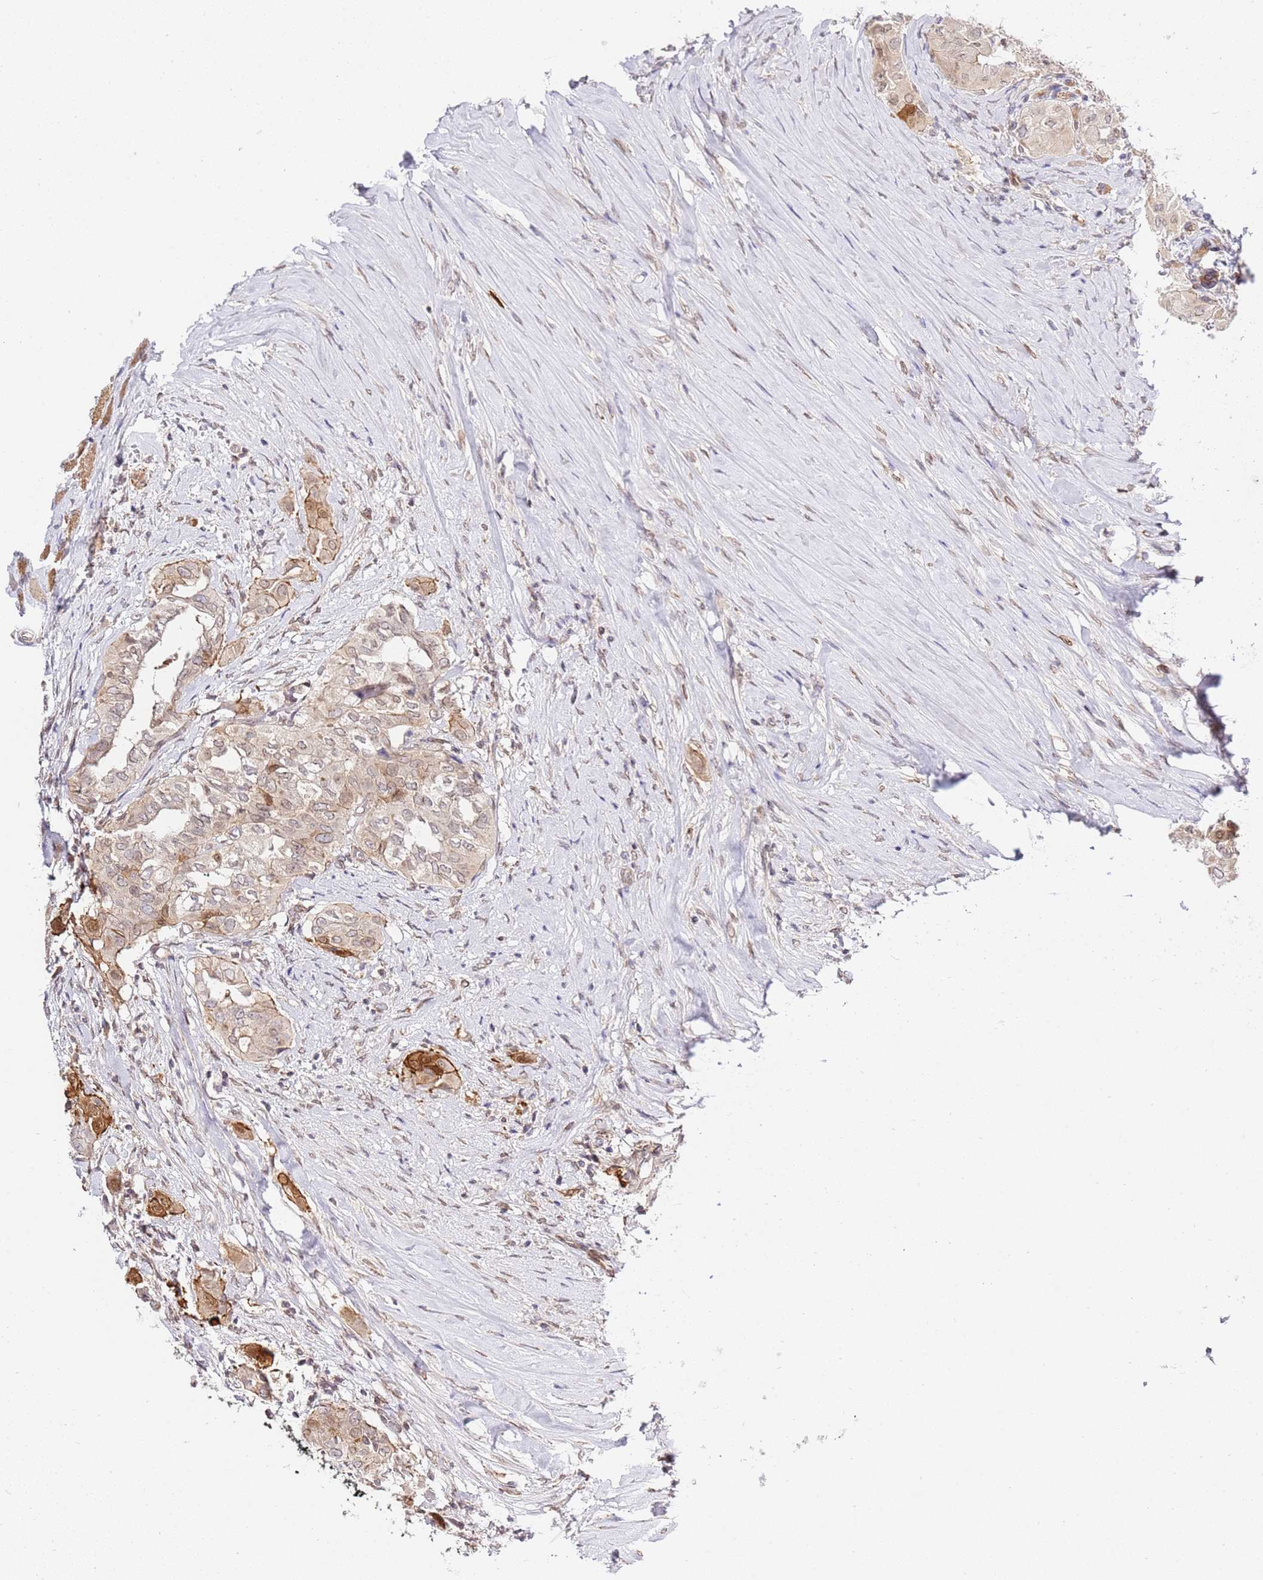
{"staining": {"intensity": "moderate", "quantity": "<25%", "location": "cytoplasmic/membranous,nuclear"}, "tissue": "thyroid cancer", "cell_type": "Tumor cells", "image_type": "cancer", "snomed": [{"axis": "morphology", "description": "Papillary adenocarcinoma, NOS"}, {"axis": "topography", "description": "Thyroid gland"}], "caption": "Human papillary adenocarcinoma (thyroid) stained with a brown dye shows moderate cytoplasmic/membranous and nuclear positive staining in about <25% of tumor cells.", "gene": "TRIM37", "patient": {"sex": "female", "age": 59}}